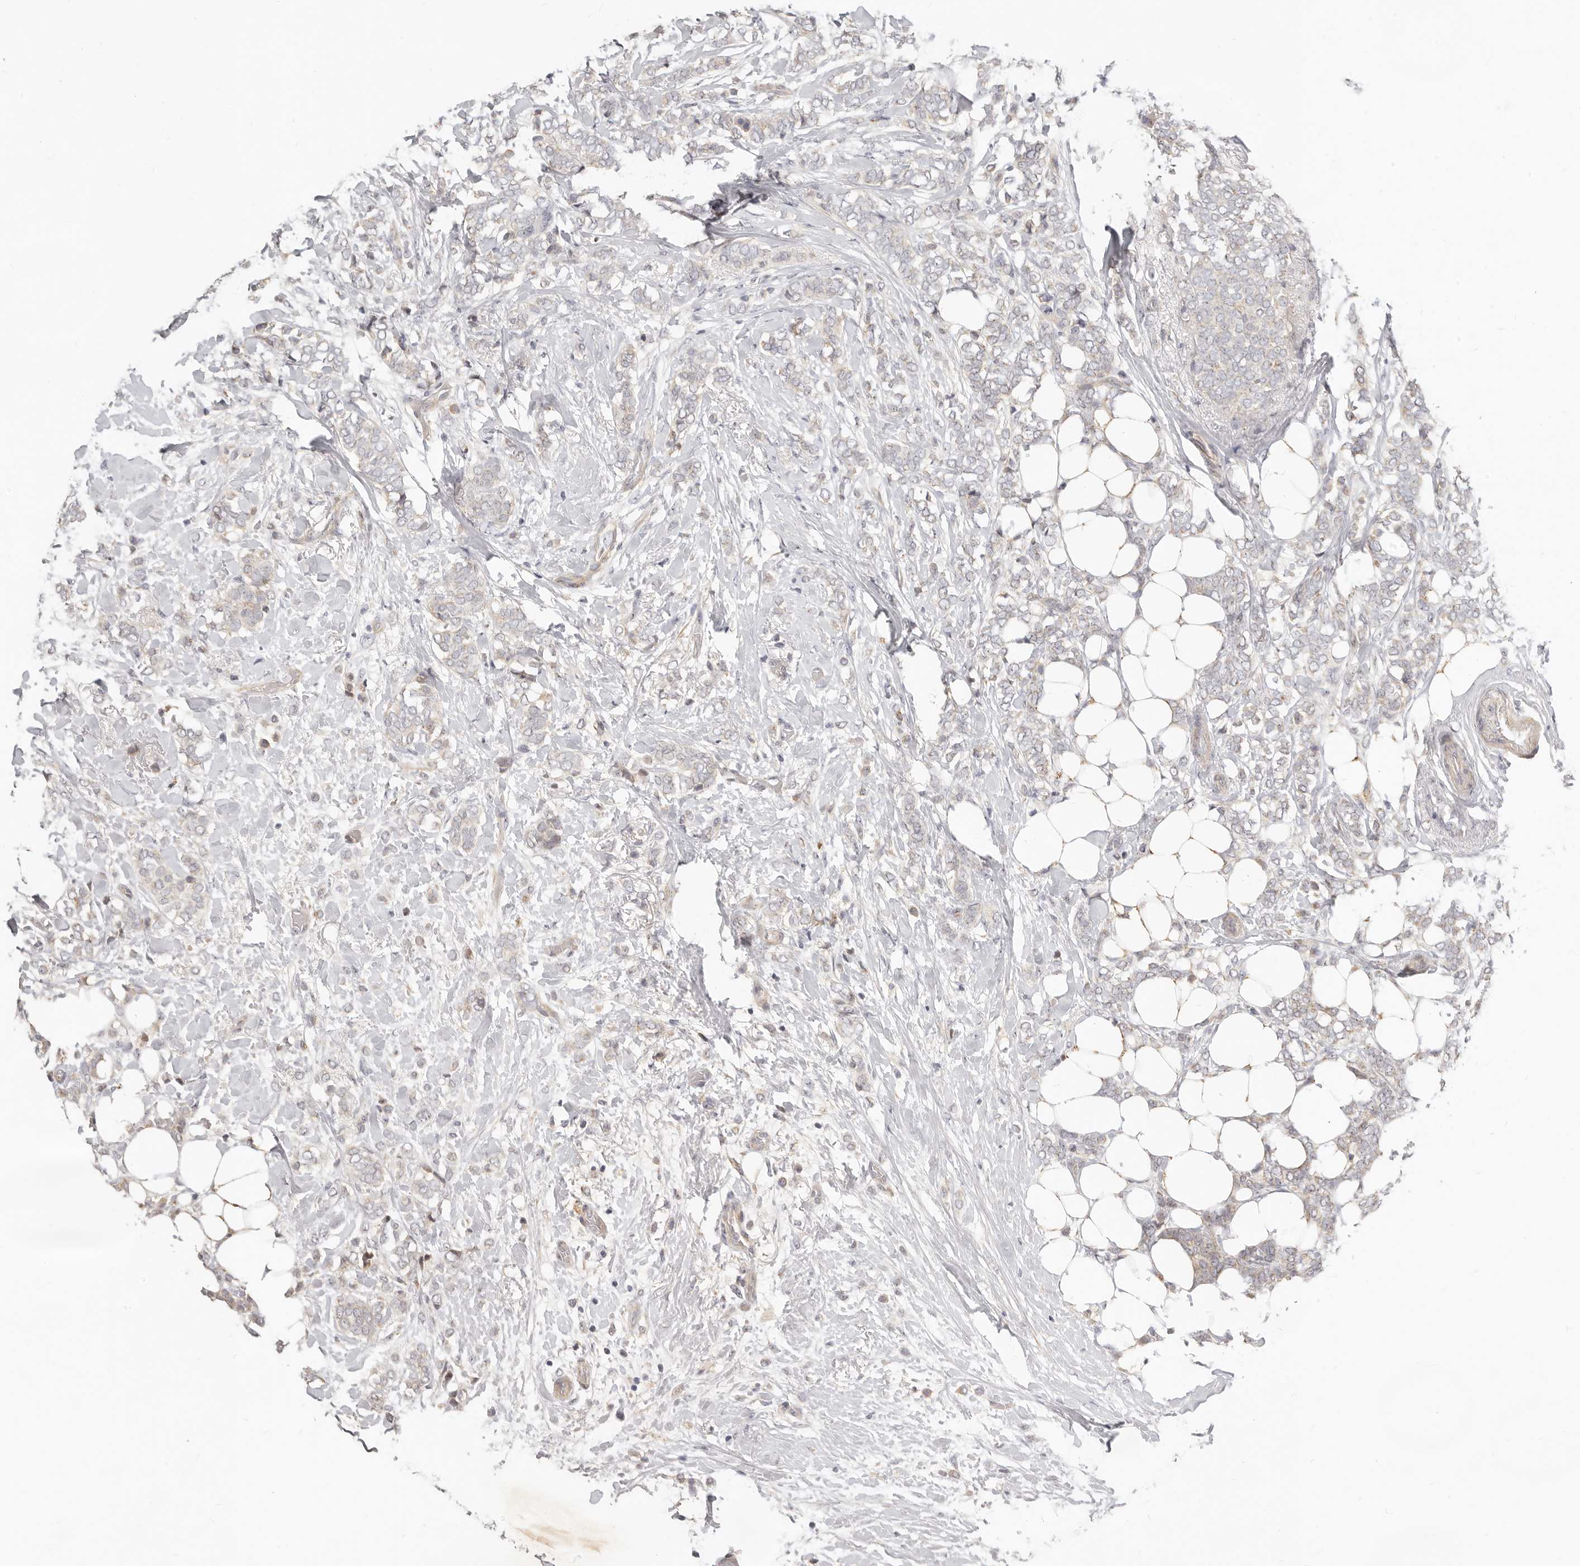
{"staining": {"intensity": "negative", "quantity": "none", "location": "none"}, "tissue": "breast cancer", "cell_type": "Tumor cells", "image_type": "cancer", "snomed": [{"axis": "morphology", "description": "Lobular carcinoma"}, {"axis": "topography", "description": "Breast"}], "caption": "Immunohistochemistry (IHC) of lobular carcinoma (breast) shows no staining in tumor cells. (Brightfield microscopy of DAB (3,3'-diaminobenzidine) IHC at high magnification).", "gene": "MICALL2", "patient": {"sex": "female", "age": 50}}